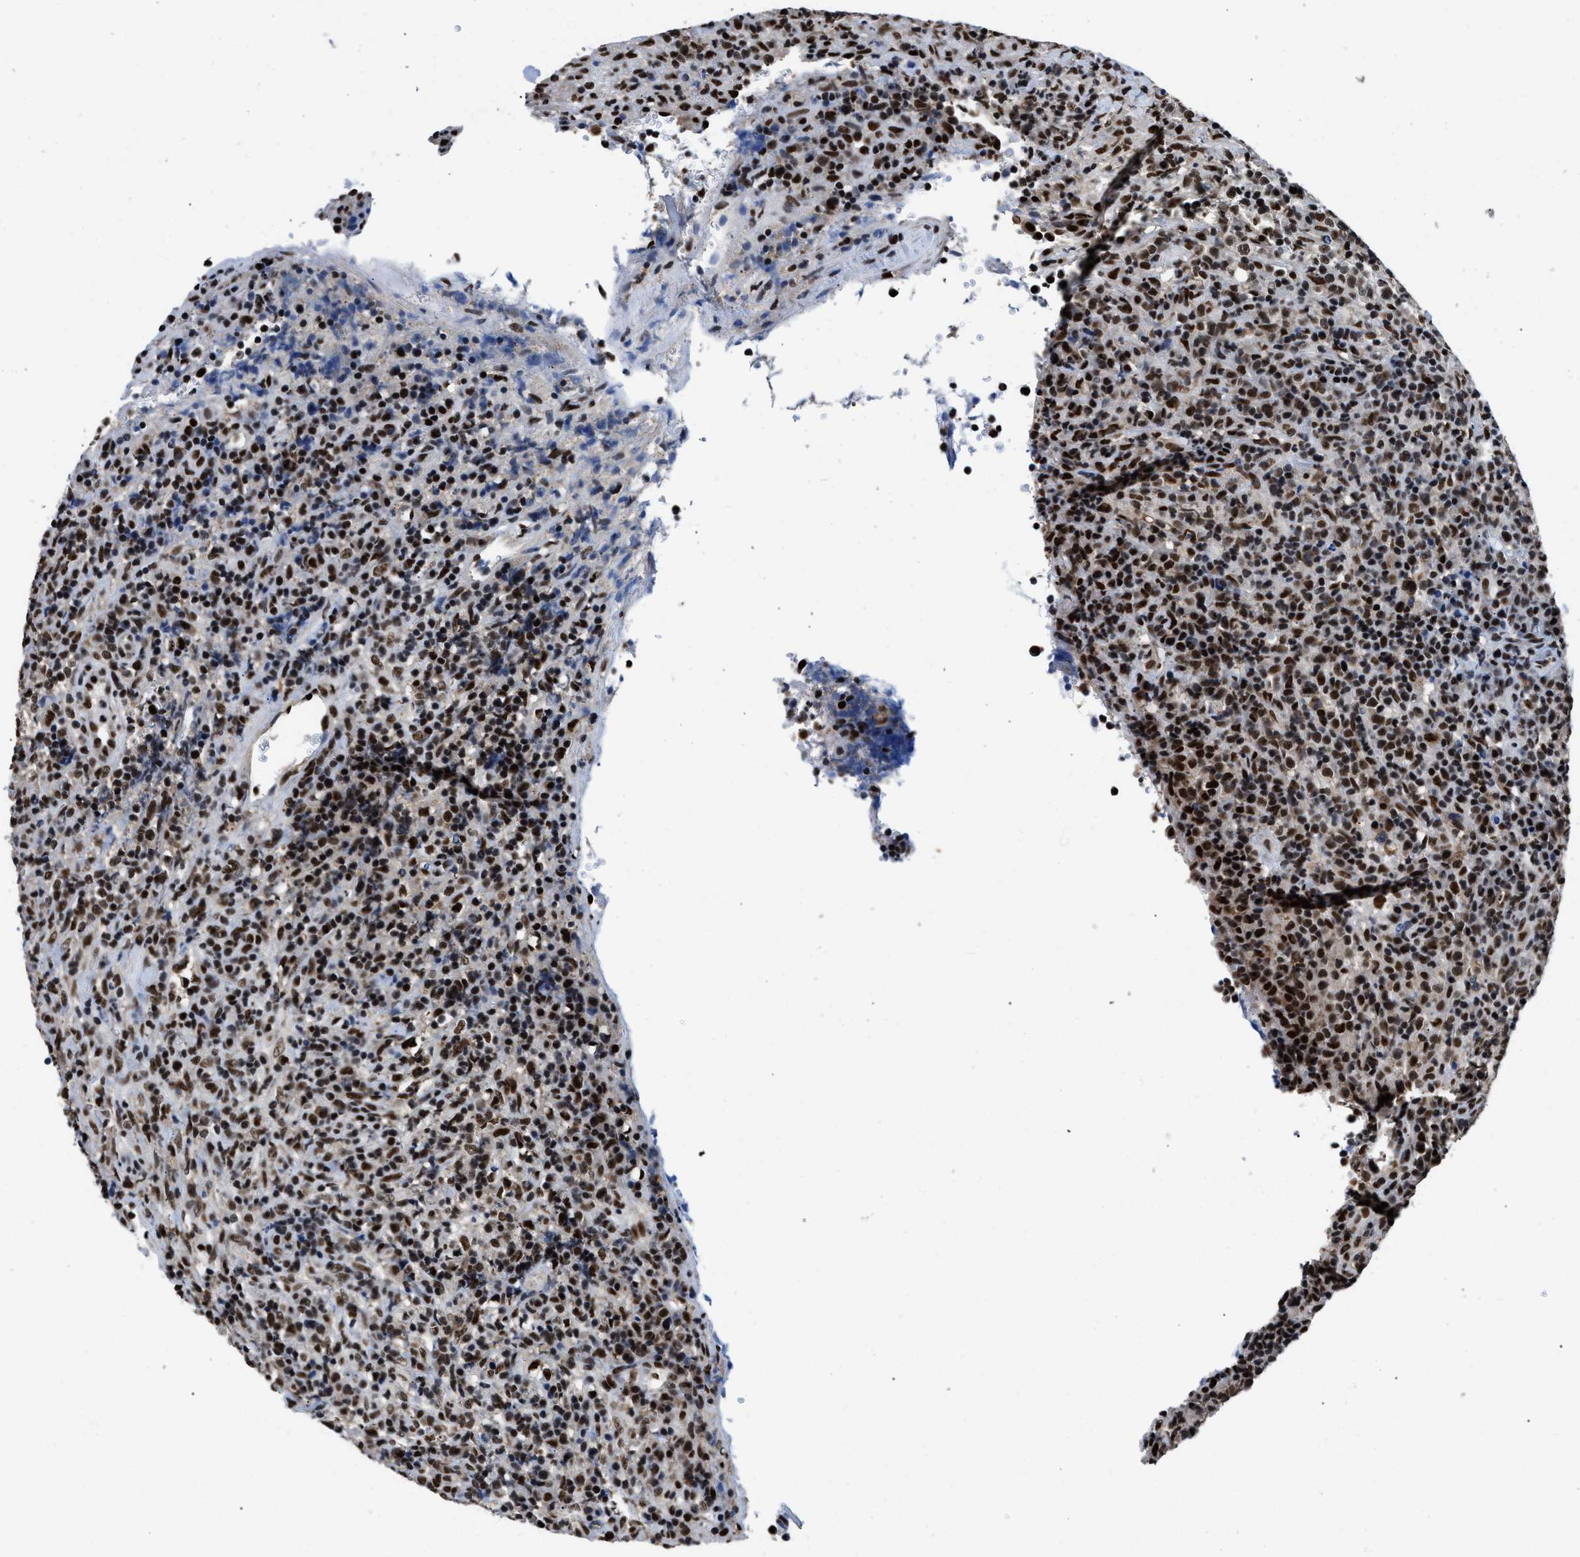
{"staining": {"intensity": "strong", "quantity": ">75%", "location": "nuclear"}, "tissue": "lymphoma", "cell_type": "Tumor cells", "image_type": "cancer", "snomed": [{"axis": "morphology", "description": "Malignant lymphoma, non-Hodgkin's type, High grade"}, {"axis": "topography", "description": "Lymph node"}], "caption": "Immunohistochemical staining of lymphoma reveals high levels of strong nuclear staining in approximately >75% of tumor cells.", "gene": "HNRNPH2", "patient": {"sex": "female", "age": 76}}